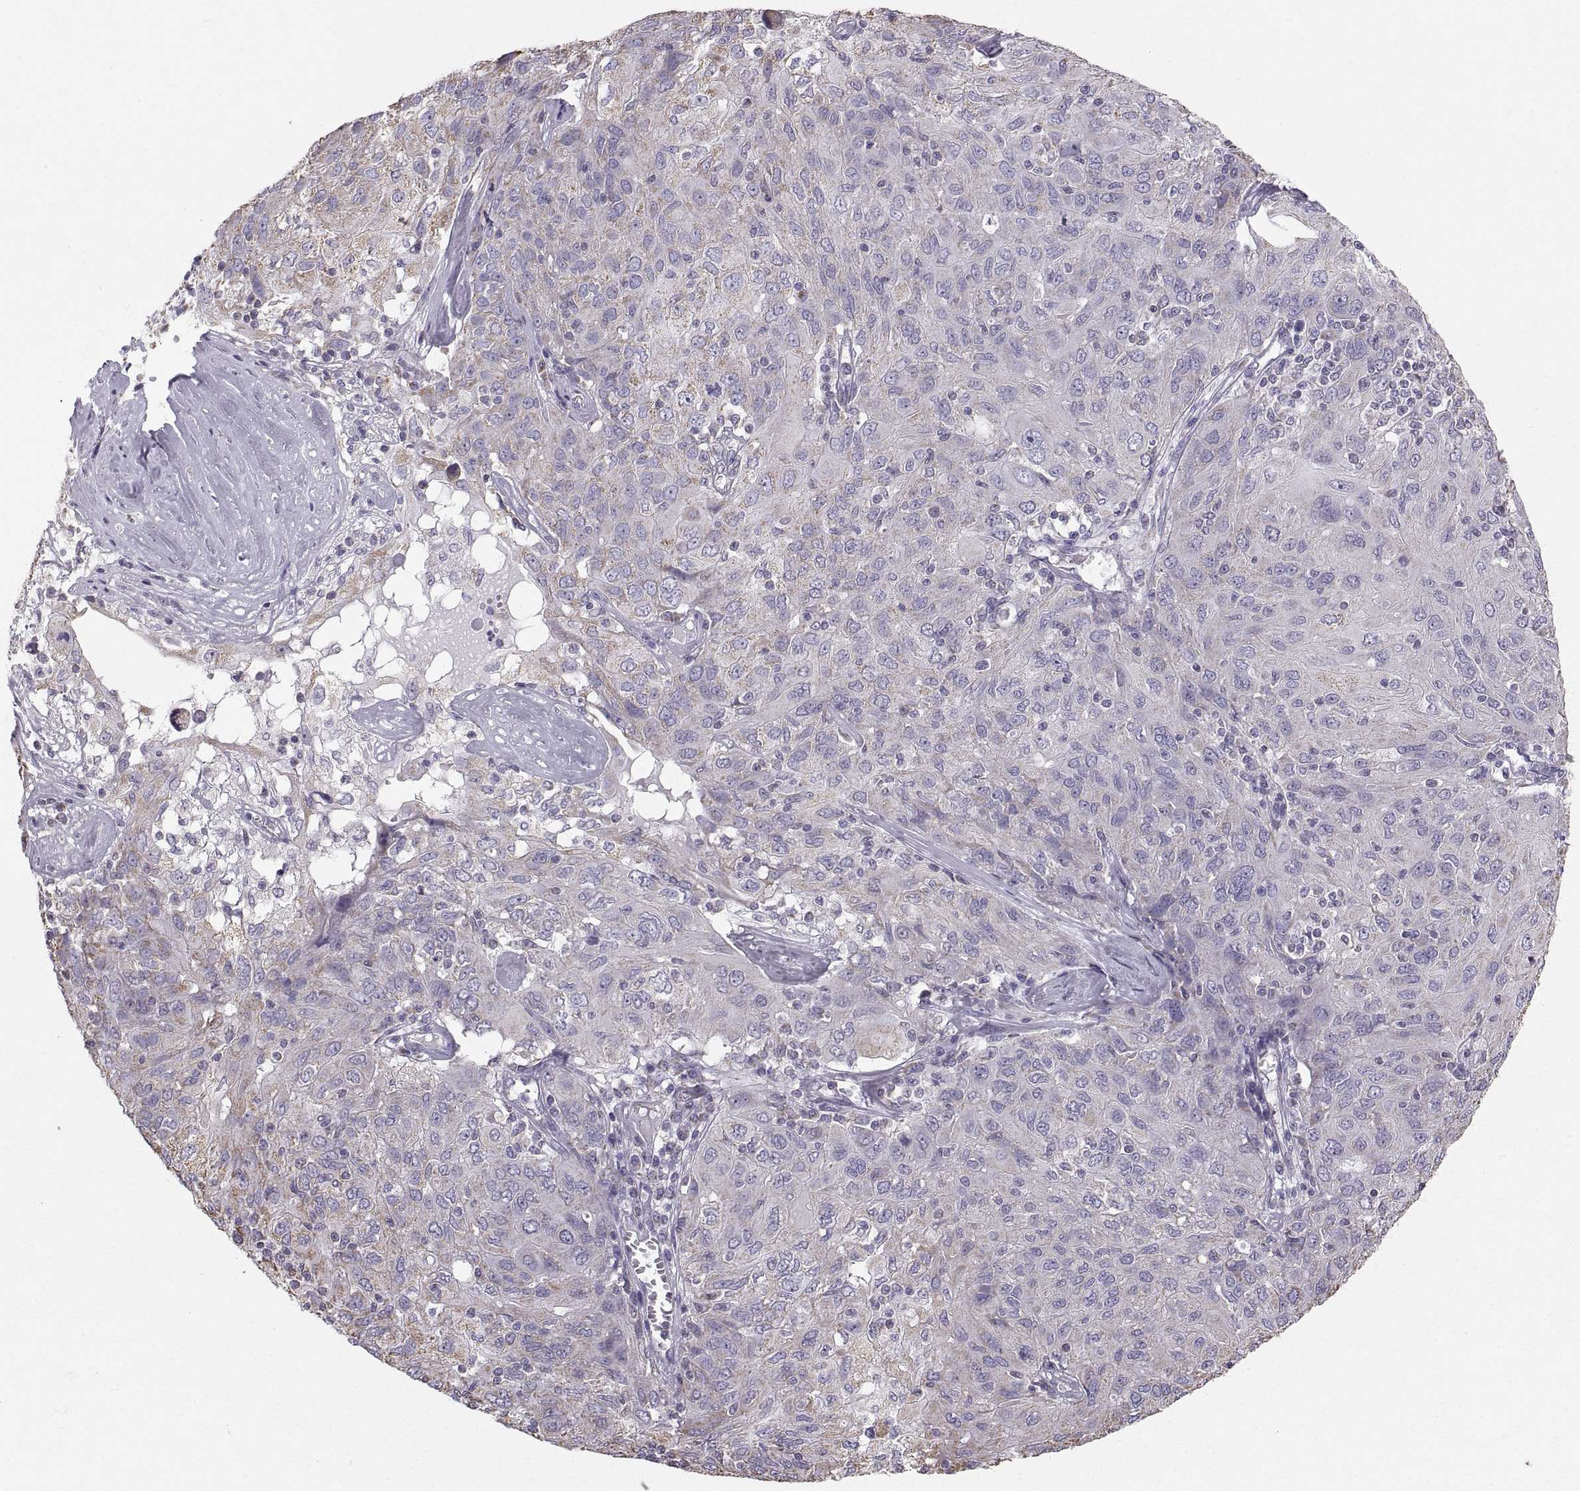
{"staining": {"intensity": "weak", "quantity": "25%-75%", "location": "cytoplasmic/membranous"}, "tissue": "ovarian cancer", "cell_type": "Tumor cells", "image_type": "cancer", "snomed": [{"axis": "morphology", "description": "Carcinoma, endometroid"}, {"axis": "topography", "description": "Ovary"}], "caption": "Ovarian endometroid carcinoma tissue reveals weak cytoplasmic/membranous staining in approximately 25%-75% of tumor cells The protein is shown in brown color, while the nuclei are stained blue.", "gene": "STMND1", "patient": {"sex": "female", "age": 50}}